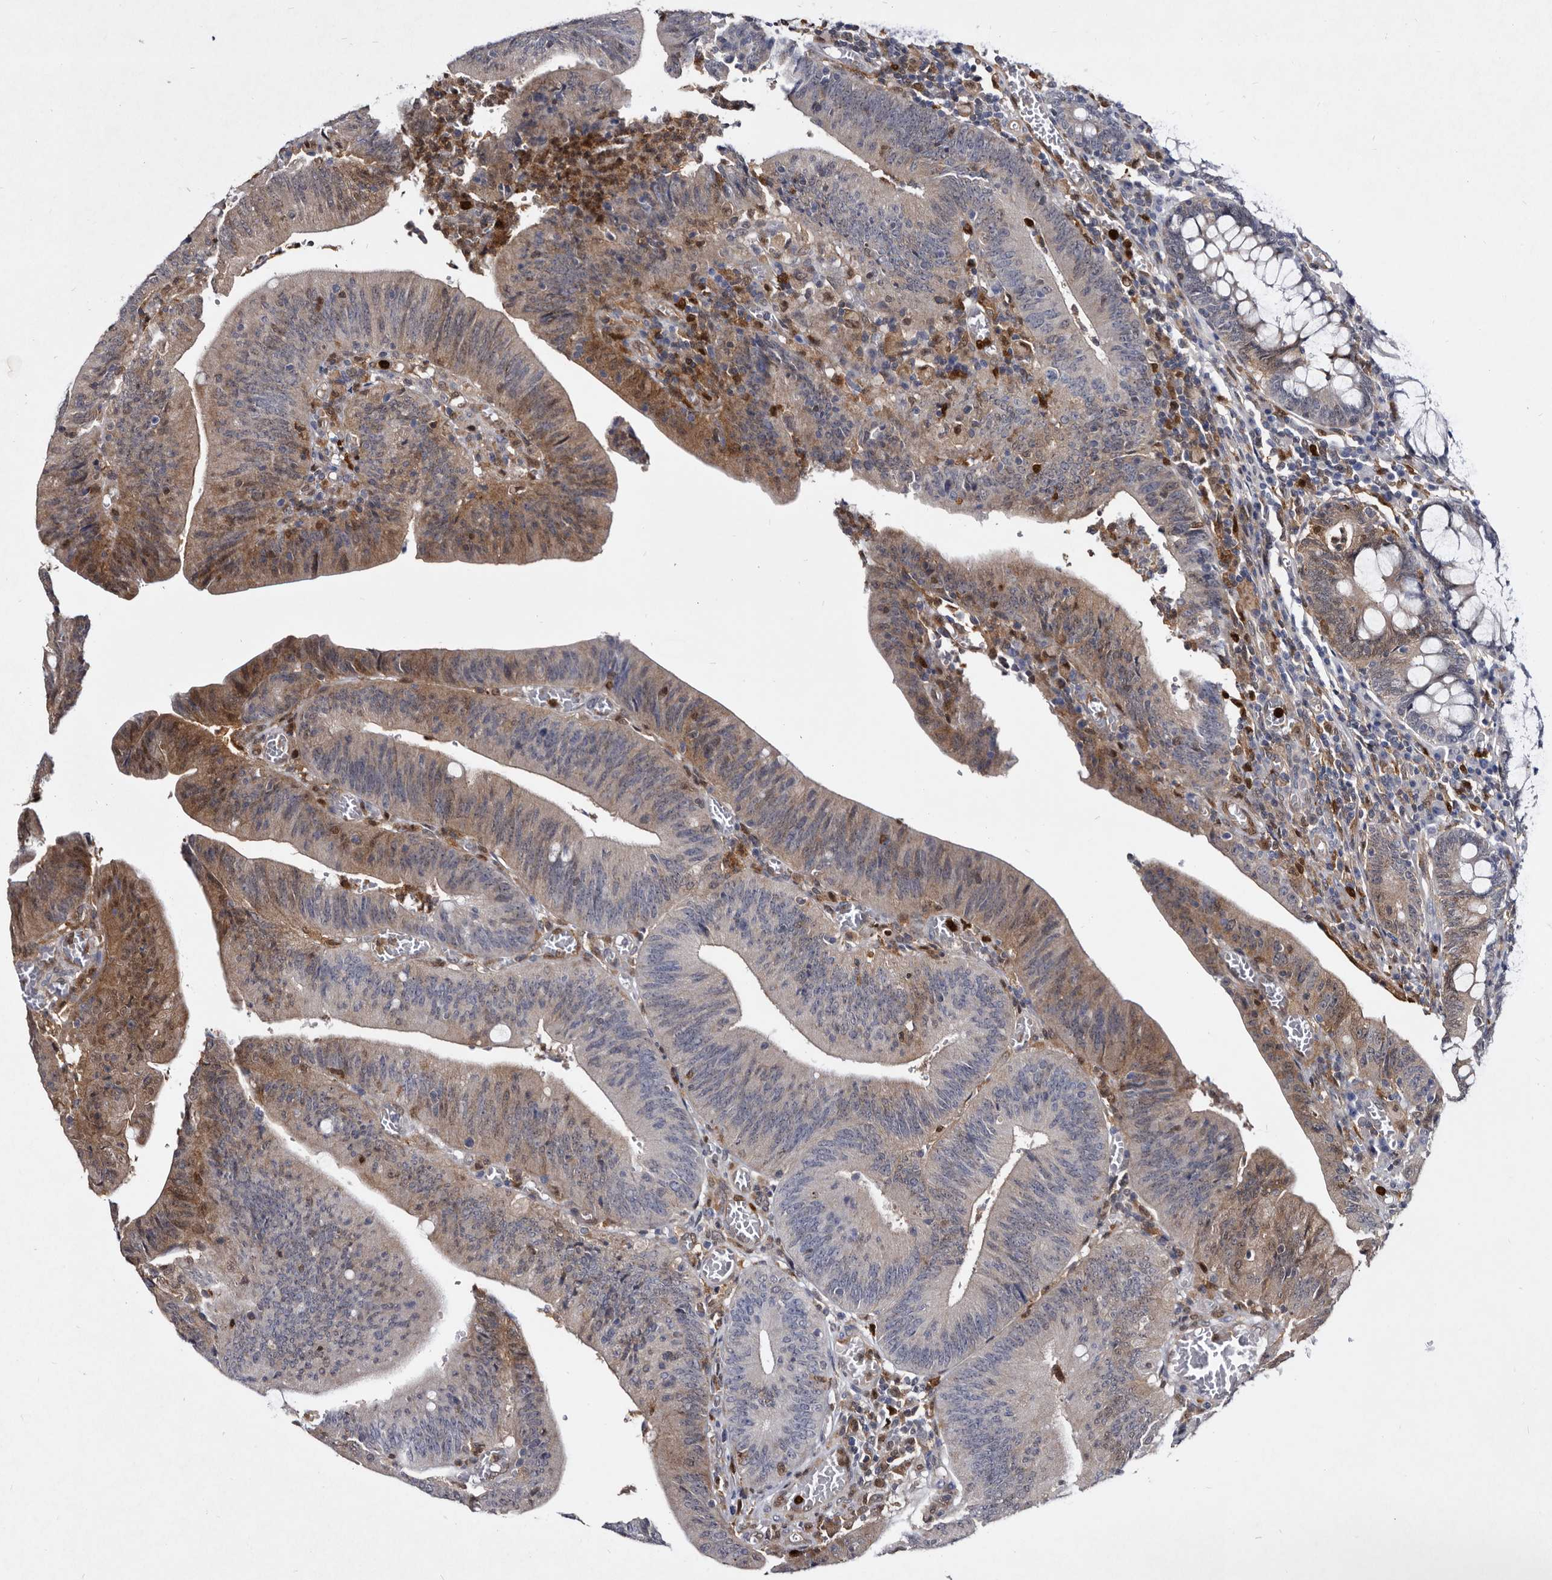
{"staining": {"intensity": "moderate", "quantity": "25%-75%", "location": "cytoplasmic/membranous,nuclear"}, "tissue": "colorectal cancer", "cell_type": "Tumor cells", "image_type": "cancer", "snomed": [{"axis": "morphology", "description": "Normal tissue, NOS"}, {"axis": "morphology", "description": "Adenocarcinoma, NOS"}, {"axis": "topography", "description": "Rectum"}], "caption": "Colorectal adenocarcinoma stained with a protein marker demonstrates moderate staining in tumor cells.", "gene": "SERPINB8", "patient": {"sex": "female", "age": 66}}